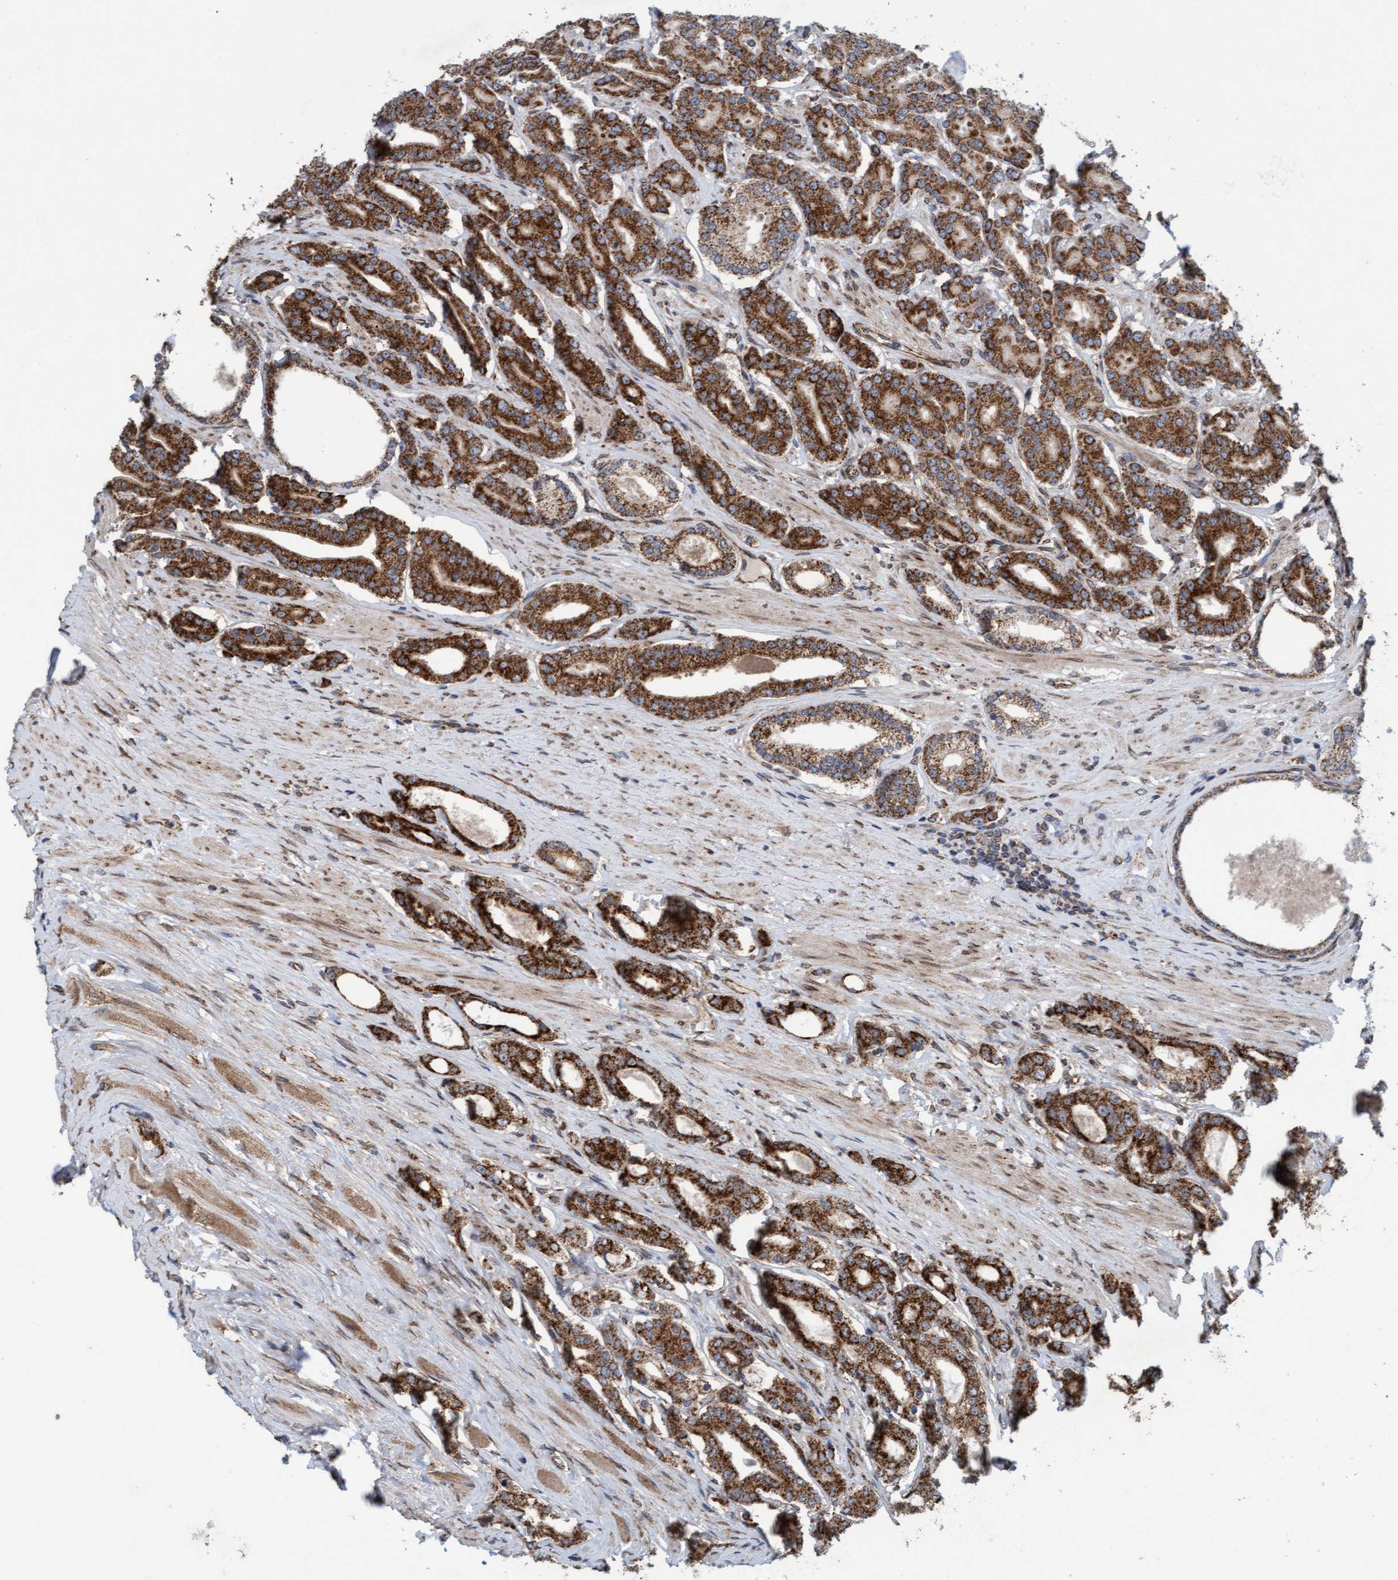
{"staining": {"intensity": "strong", "quantity": ">75%", "location": "cytoplasmic/membranous"}, "tissue": "prostate cancer", "cell_type": "Tumor cells", "image_type": "cancer", "snomed": [{"axis": "morphology", "description": "Adenocarcinoma, High grade"}, {"axis": "topography", "description": "Prostate"}], "caption": "High-grade adenocarcinoma (prostate) stained for a protein reveals strong cytoplasmic/membranous positivity in tumor cells.", "gene": "MRPS23", "patient": {"sex": "male", "age": 71}}